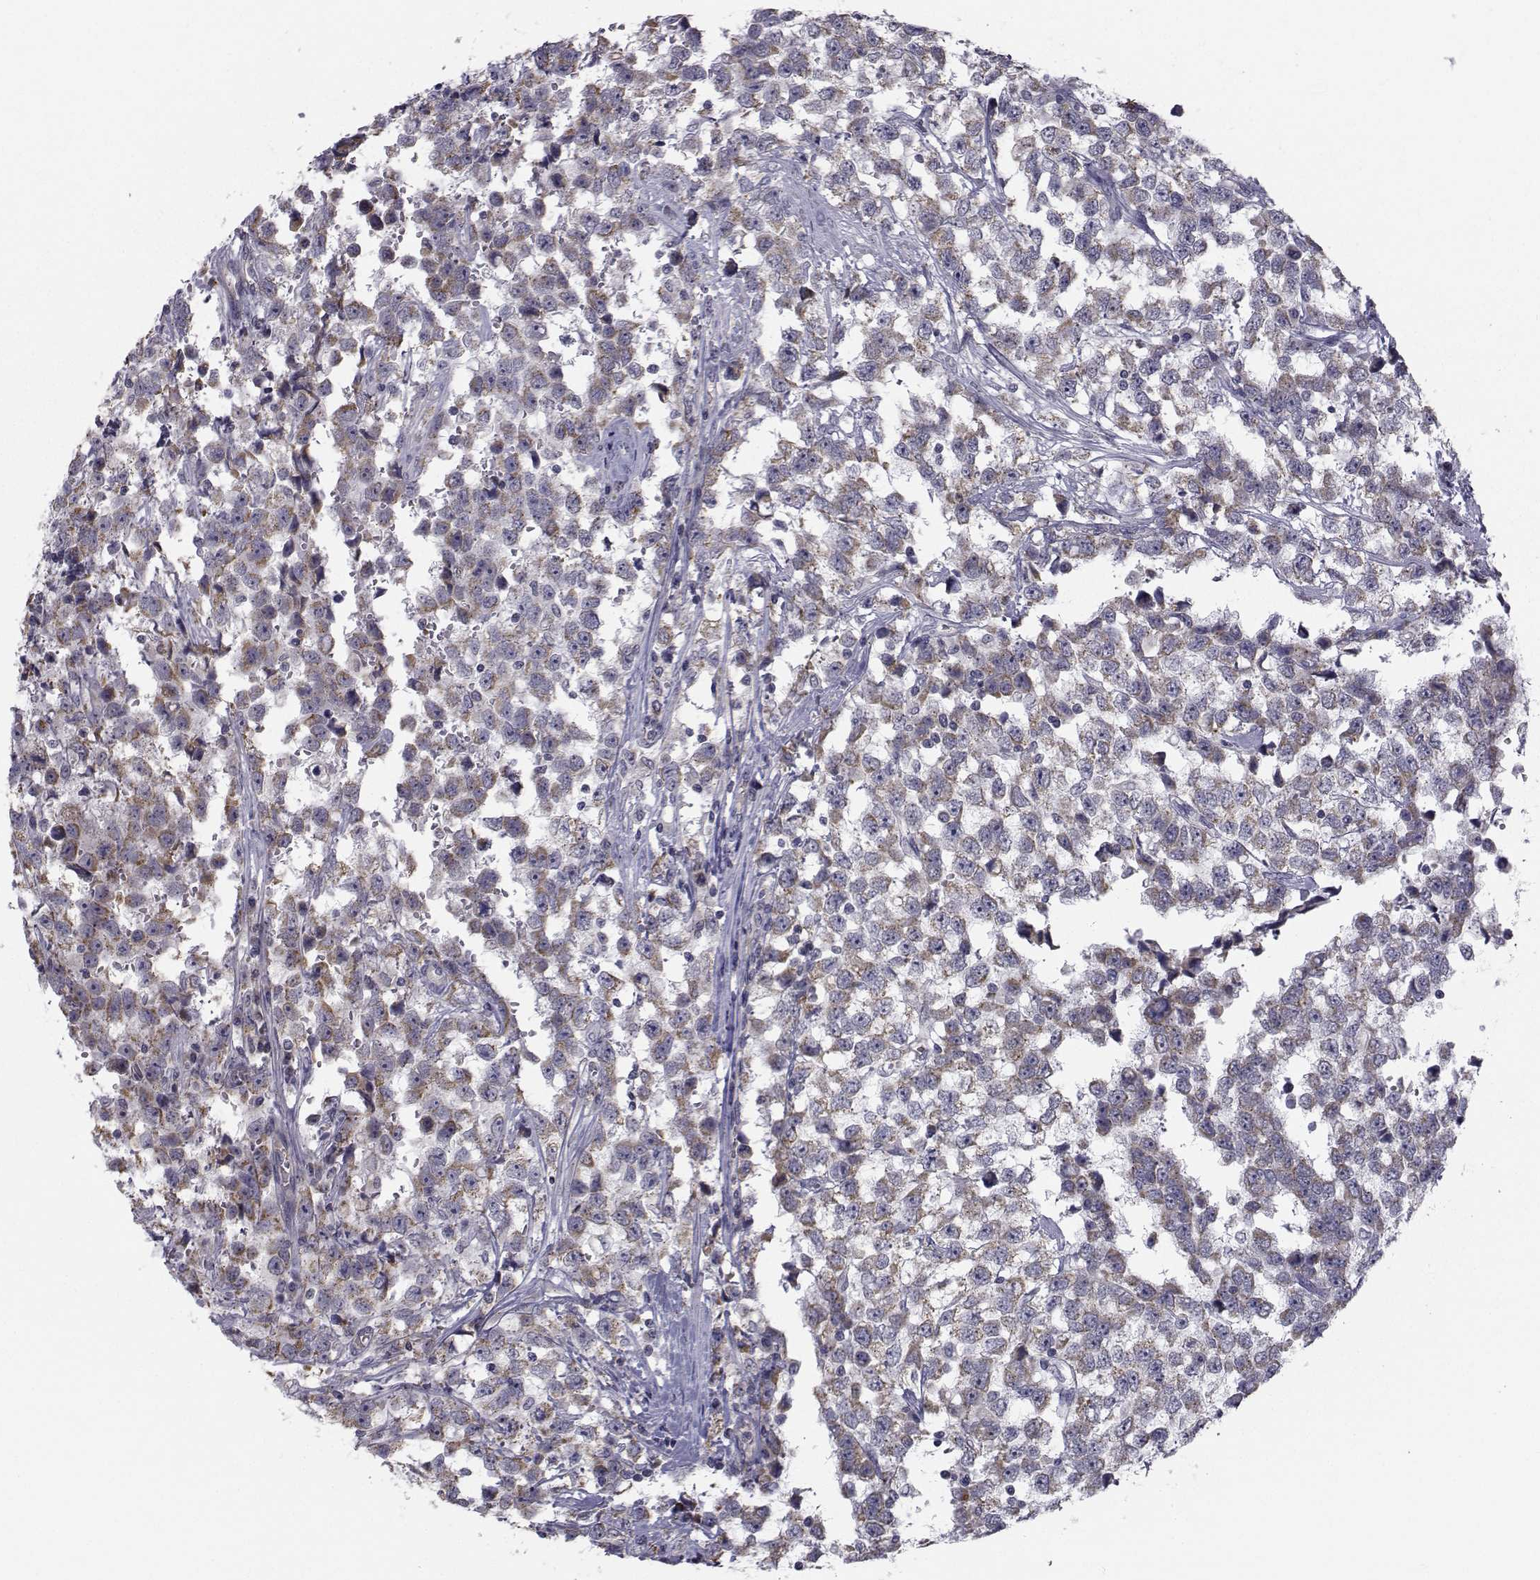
{"staining": {"intensity": "weak", "quantity": ">75%", "location": "cytoplasmic/membranous"}, "tissue": "testis cancer", "cell_type": "Tumor cells", "image_type": "cancer", "snomed": [{"axis": "morphology", "description": "Seminoma, NOS"}, {"axis": "topography", "description": "Testis"}], "caption": "IHC staining of testis cancer, which shows low levels of weak cytoplasmic/membranous positivity in about >75% of tumor cells indicating weak cytoplasmic/membranous protein positivity. The staining was performed using DAB (3,3'-diaminobenzidine) (brown) for protein detection and nuclei were counterstained in hematoxylin (blue).", "gene": "ANGPT1", "patient": {"sex": "male", "age": 34}}